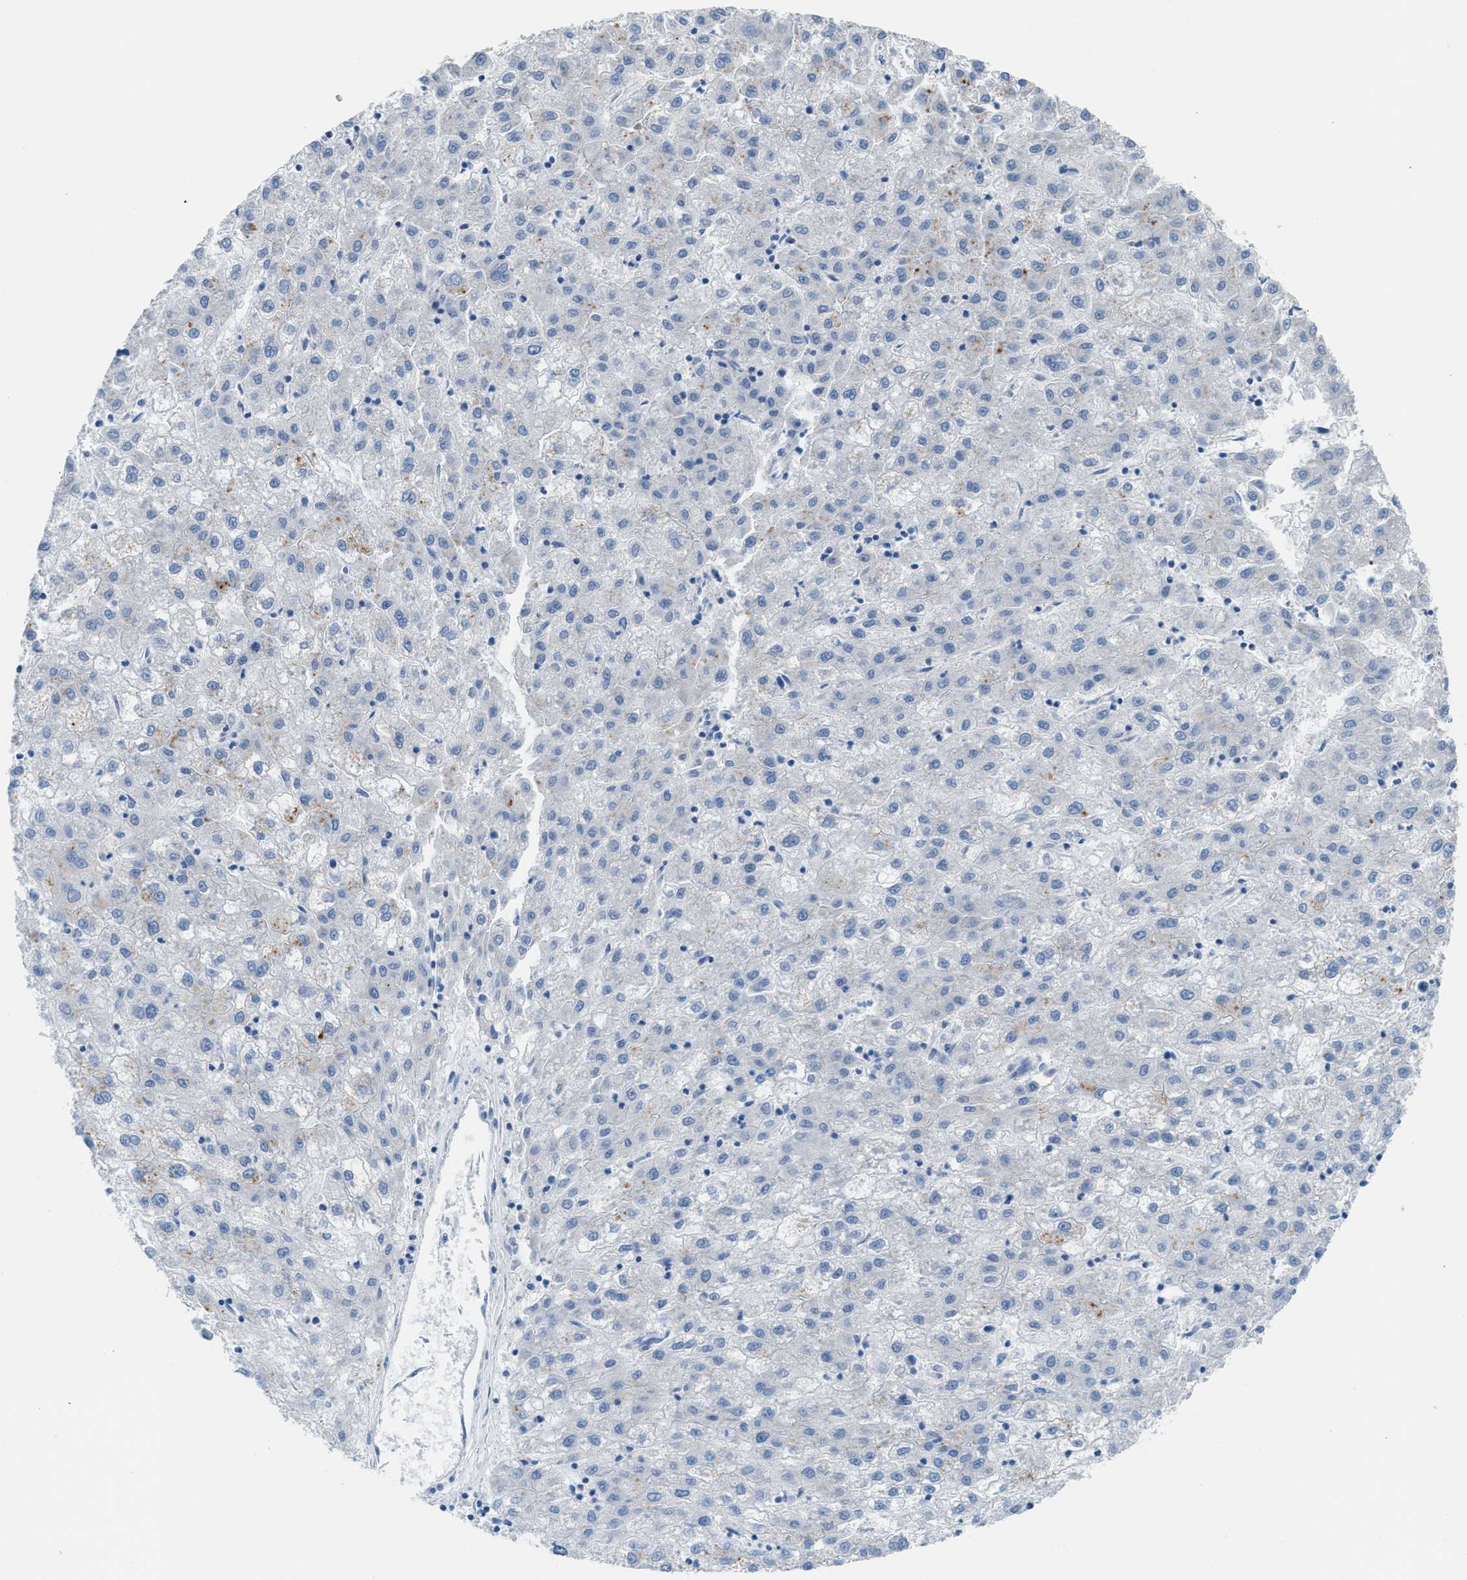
{"staining": {"intensity": "negative", "quantity": "none", "location": "none"}, "tissue": "liver cancer", "cell_type": "Tumor cells", "image_type": "cancer", "snomed": [{"axis": "morphology", "description": "Carcinoma, Hepatocellular, NOS"}, {"axis": "topography", "description": "Liver"}], "caption": "Immunohistochemical staining of human liver hepatocellular carcinoma exhibits no significant positivity in tumor cells.", "gene": "ASPA", "patient": {"sex": "male", "age": 72}}